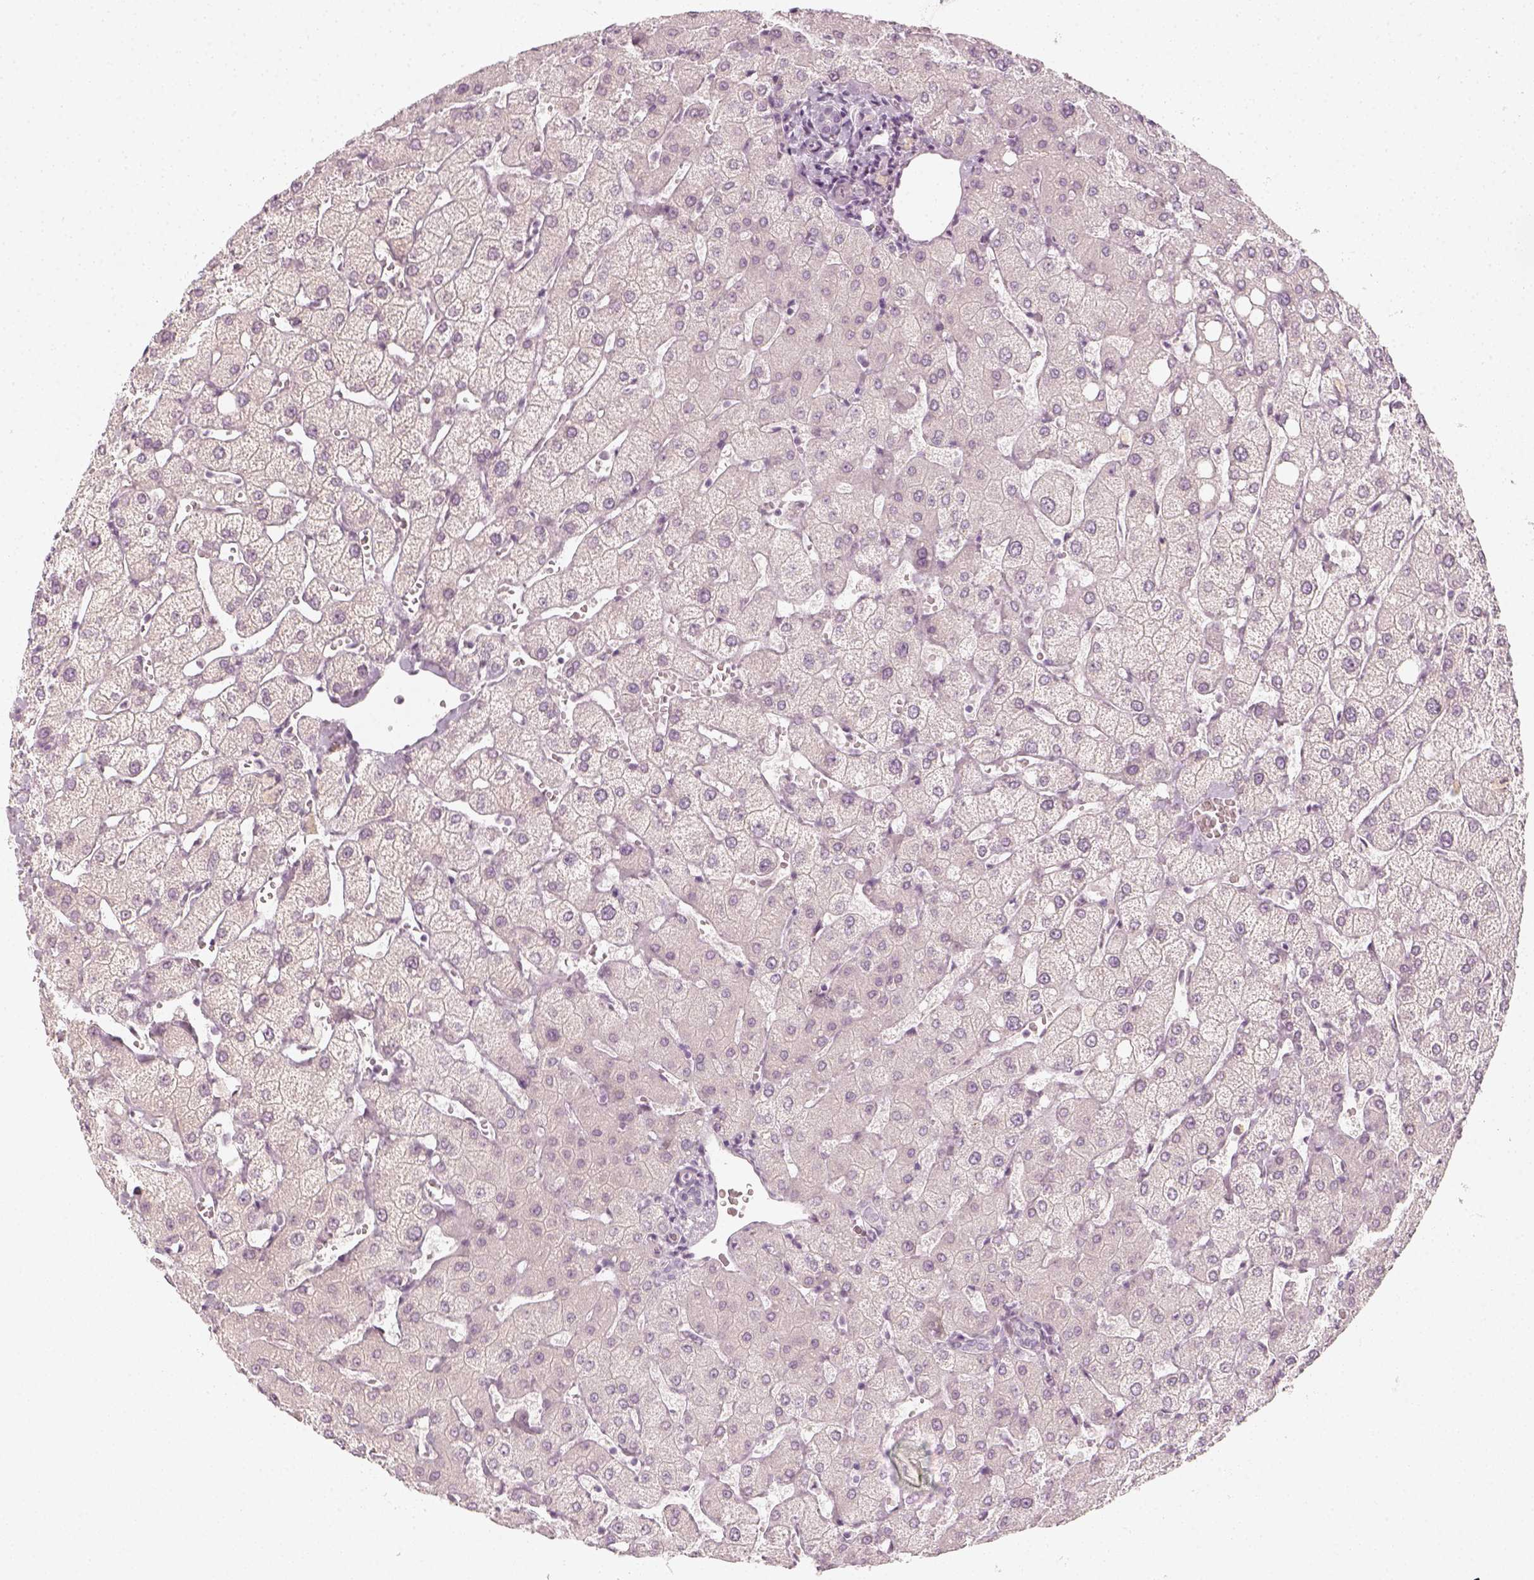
{"staining": {"intensity": "negative", "quantity": "none", "location": "none"}, "tissue": "liver", "cell_type": "Cholangiocytes", "image_type": "normal", "snomed": [{"axis": "morphology", "description": "Normal tissue, NOS"}, {"axis": "topography", "description": "Liver"}], "caption": "Image shows no protein expression in cholangiocytes of unremarkable liver.", "gene": "KRTAP2", "patient": {"sex": "female", "age": 54}}